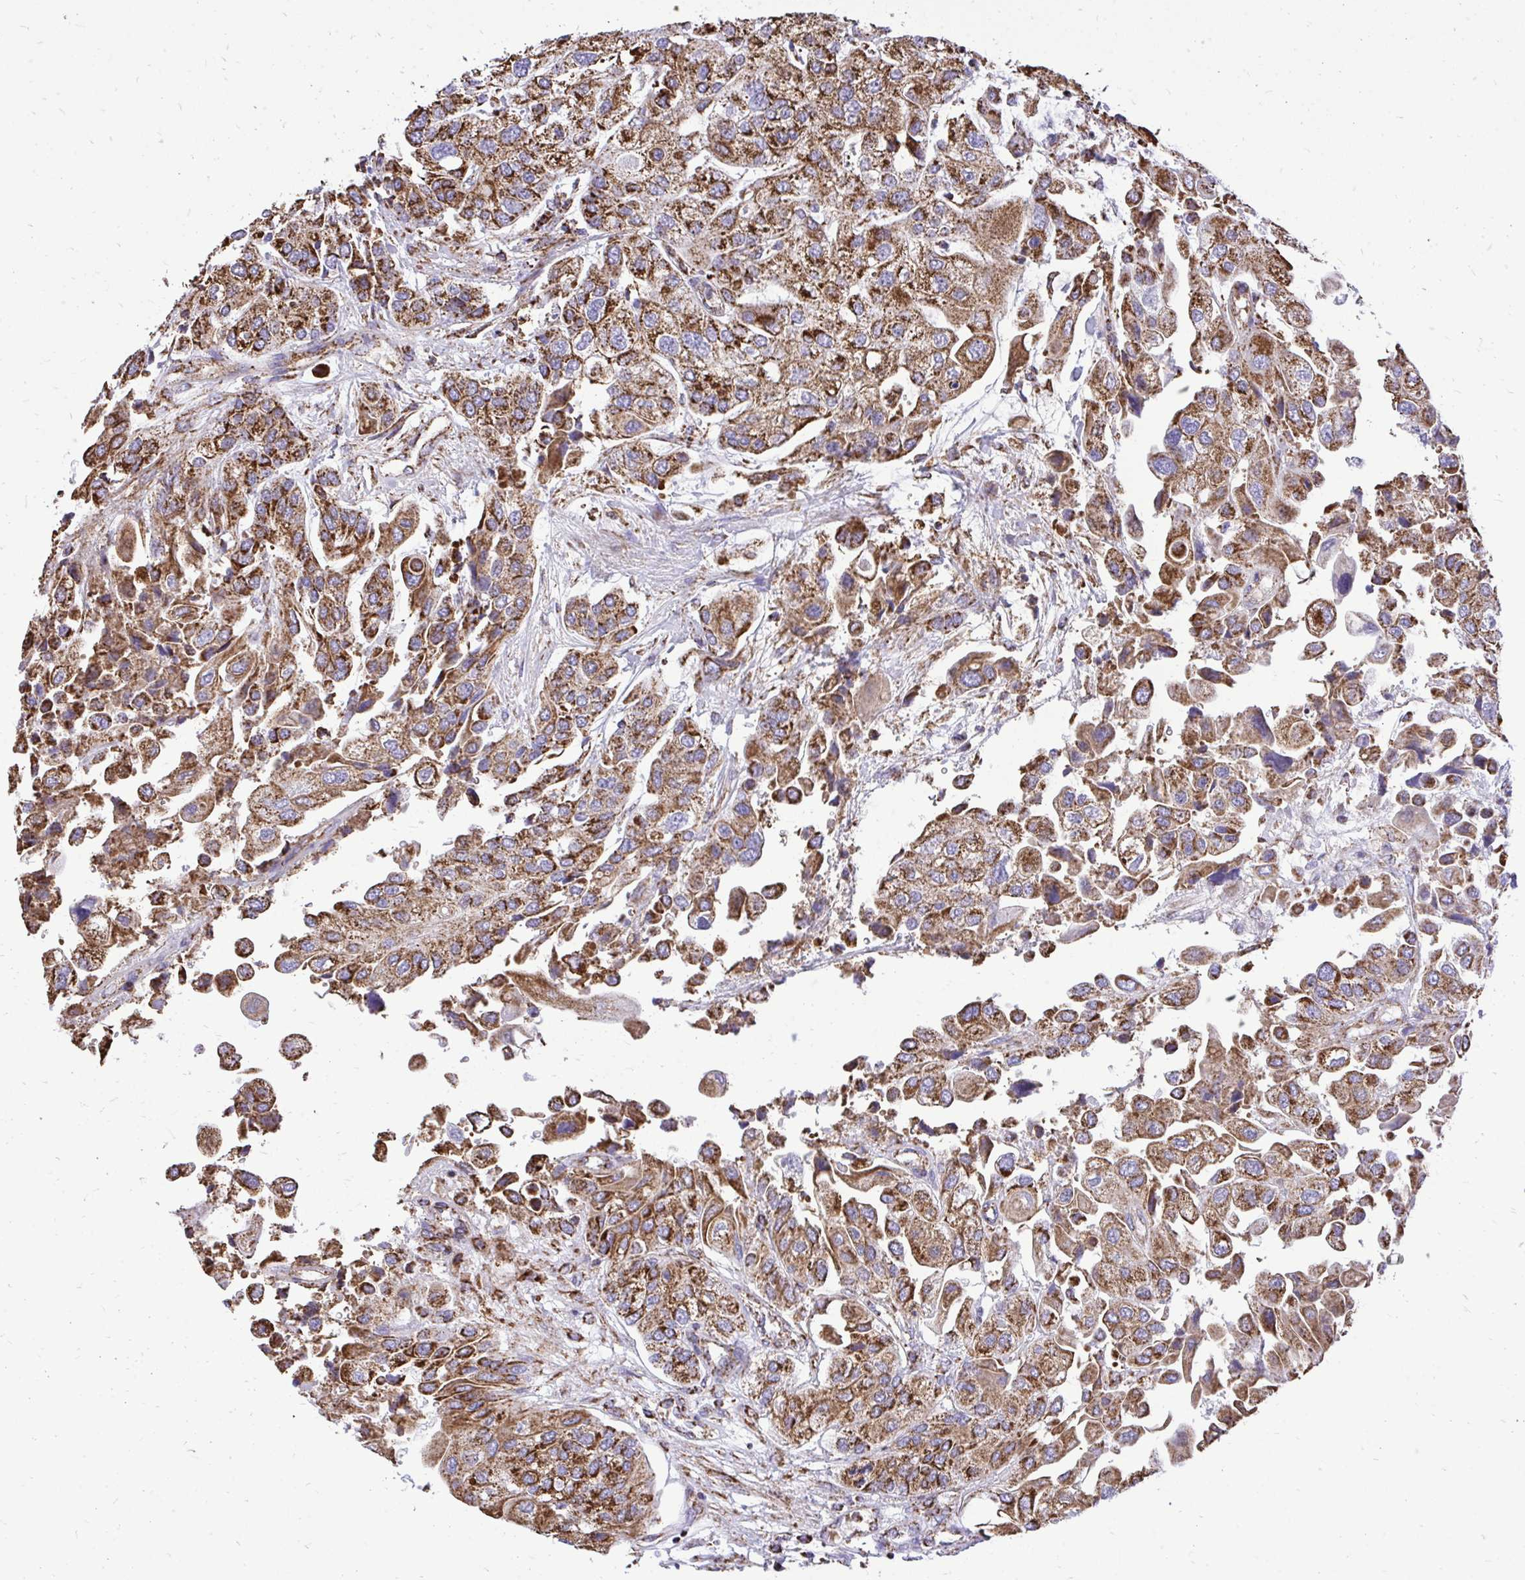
{"staining": {"intensity": "moderate", "quantity": ">75%", "location": "cytoplasmic/membranous"}, "tissue": "urothelial cancer", "cell_type": "Tumor cells", "image_type": "cancer", "snomed": [{"axis": "morphology", "description": "Urothelial carcinoma, High grade"}, {"axis": "topography", "description": "Urinary bladder"}], "caption": "The image shows a brown stain indicating the presence of a protein in the cytoplasmic/membranous of tumor cells in urothelial cancer.", "gene": "UBE2C", "patient": {"sex": "female", "age": 64}}